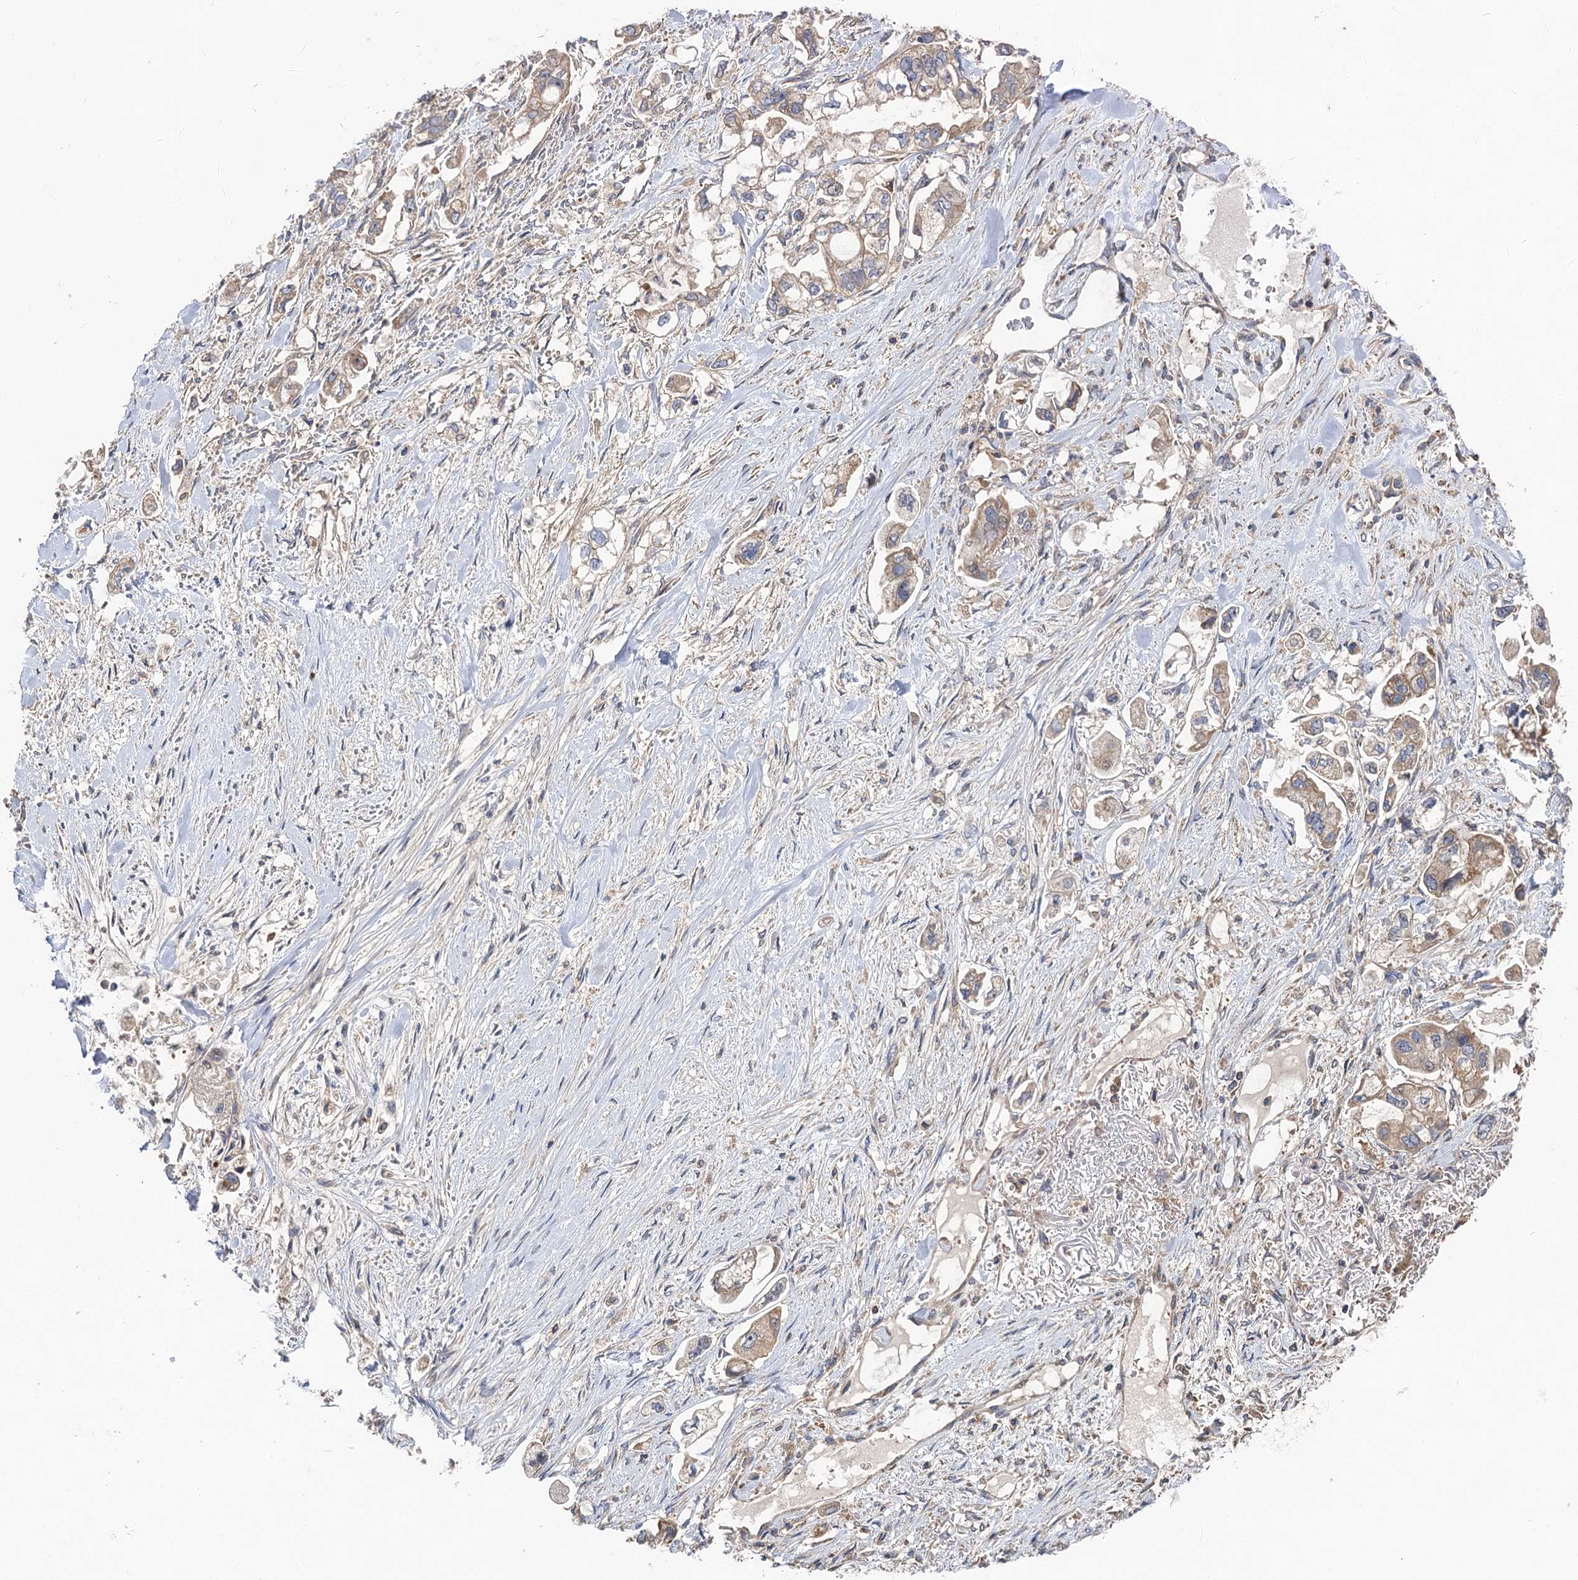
{"staining": {"intensity": "weak", "quantity": ">75%", "location": "cytoplasmic/membranous"}, "tissue": "stomach cancer", "cell_type": "Tumor cells", "image_type": "cancer", "snomed": [{"axis": "morphology", "description": "Adenocarcinoma, NOS"}, {"axis": "topography", "description": "Stomach"}], "caption": "A histopathology image showing weak cytoplasmic/membranous staining in about >75% of tumor cells in adenocarcinoma (stomach), as visualized by brown immunohistochemical staining.", "gene": "WDR88", "patient": {"sex": "male", "age": 62}}